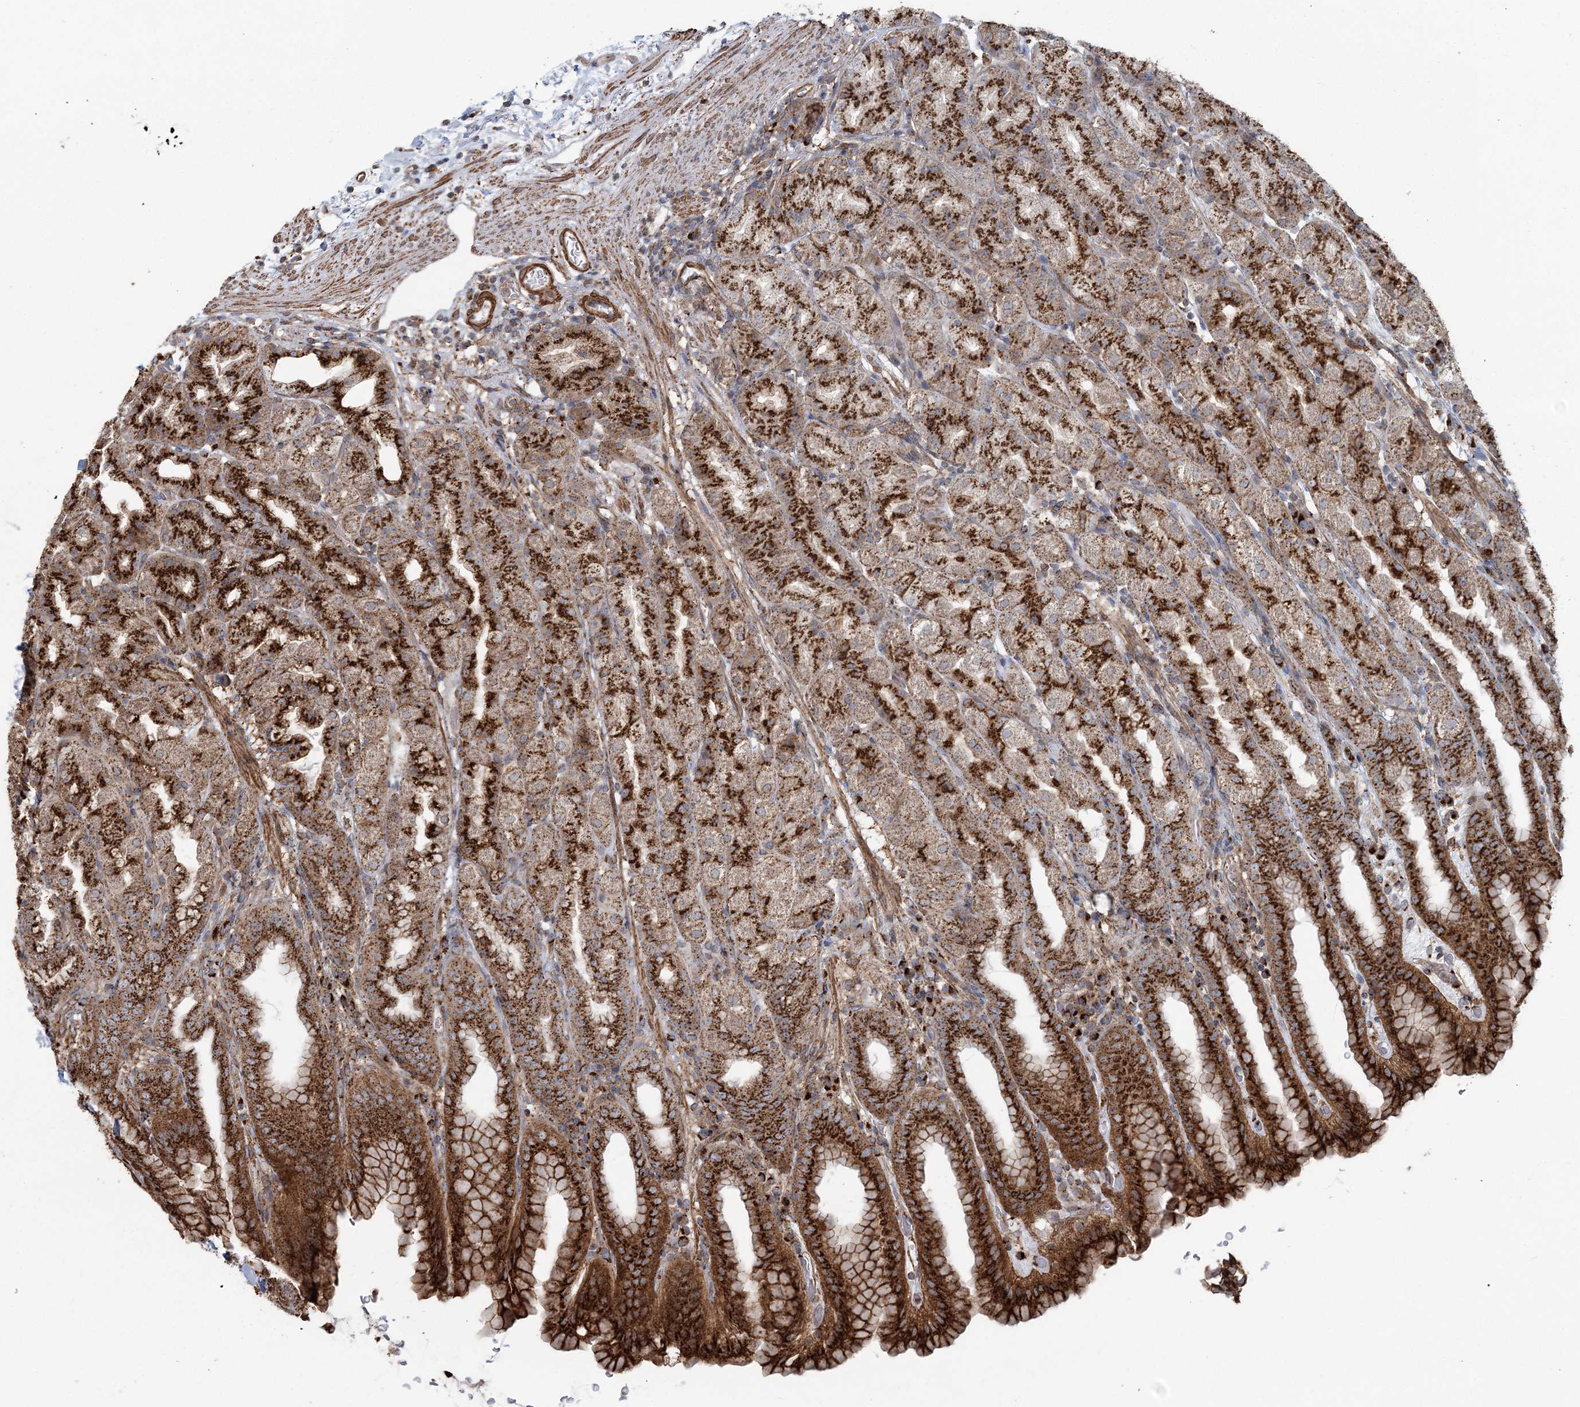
{"staining": {"intensity": "strong", "quantity": ">75%", "location": "cytoplasmic/membranous"}, "tissue": "stomach", "cell_type": "Glandular cells", "image_type": "normal", "snomed": [{"axis": "morphology", "description": "Normal tissue, NOS"}, {"axis": "topography", "description": "Stomach, upper"}], "caption": "Unremarkable stomach was stained to show a protein in brown. There is high levels of strong cytoplasmic/membranous staining in about >75% of glandular cells. (DAB IHC with brightfield microscopy, high magnification).", "gene": "TRAF3IP2", "patient": {"sex": "male", "age": 68}}